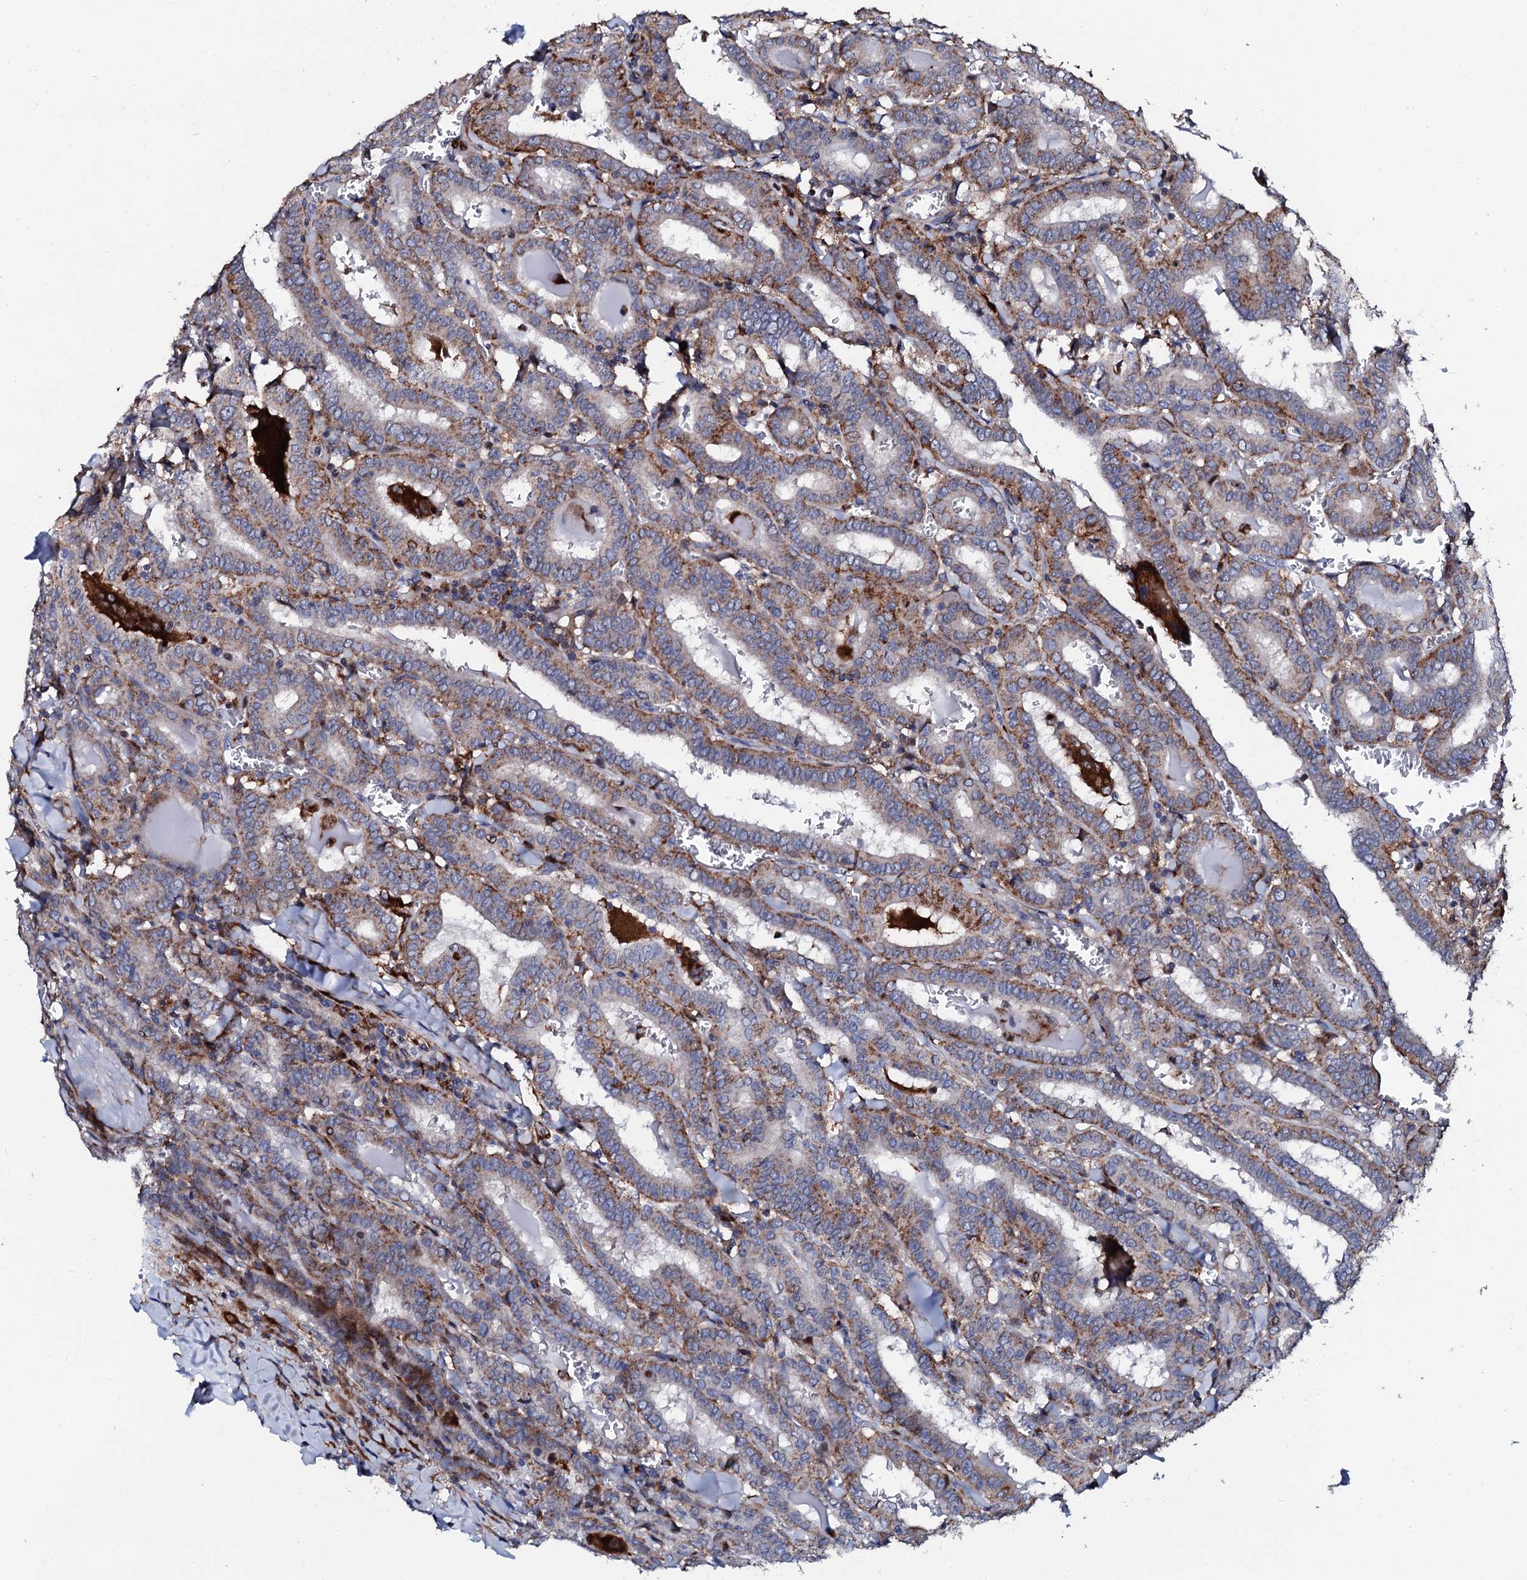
{"staining": {"intensity": "moderate", "quantity": ">75%", "location": "cytoplasmic/membranous"}, "tissue": "thyroid cancer", "cell_type": "Tumor cells", "image_type": "cancer", "snomed": [{"axis": "morphology", "description": "Papillary adenocarcinoma, NOS"}, {"axis": "topography", "description": "Thyroid gland"}], "caption": "Tumor cells show medium levels of moderate cytoplasmic/membranous positivity in approximately >75% of cells in papillary adenocarcinoma (thyroid). The protein is shown in brown color, while the nuclei are stained blue.", "gene": "TCIRG1", "patient": {"sex": "female", "age": 72}}